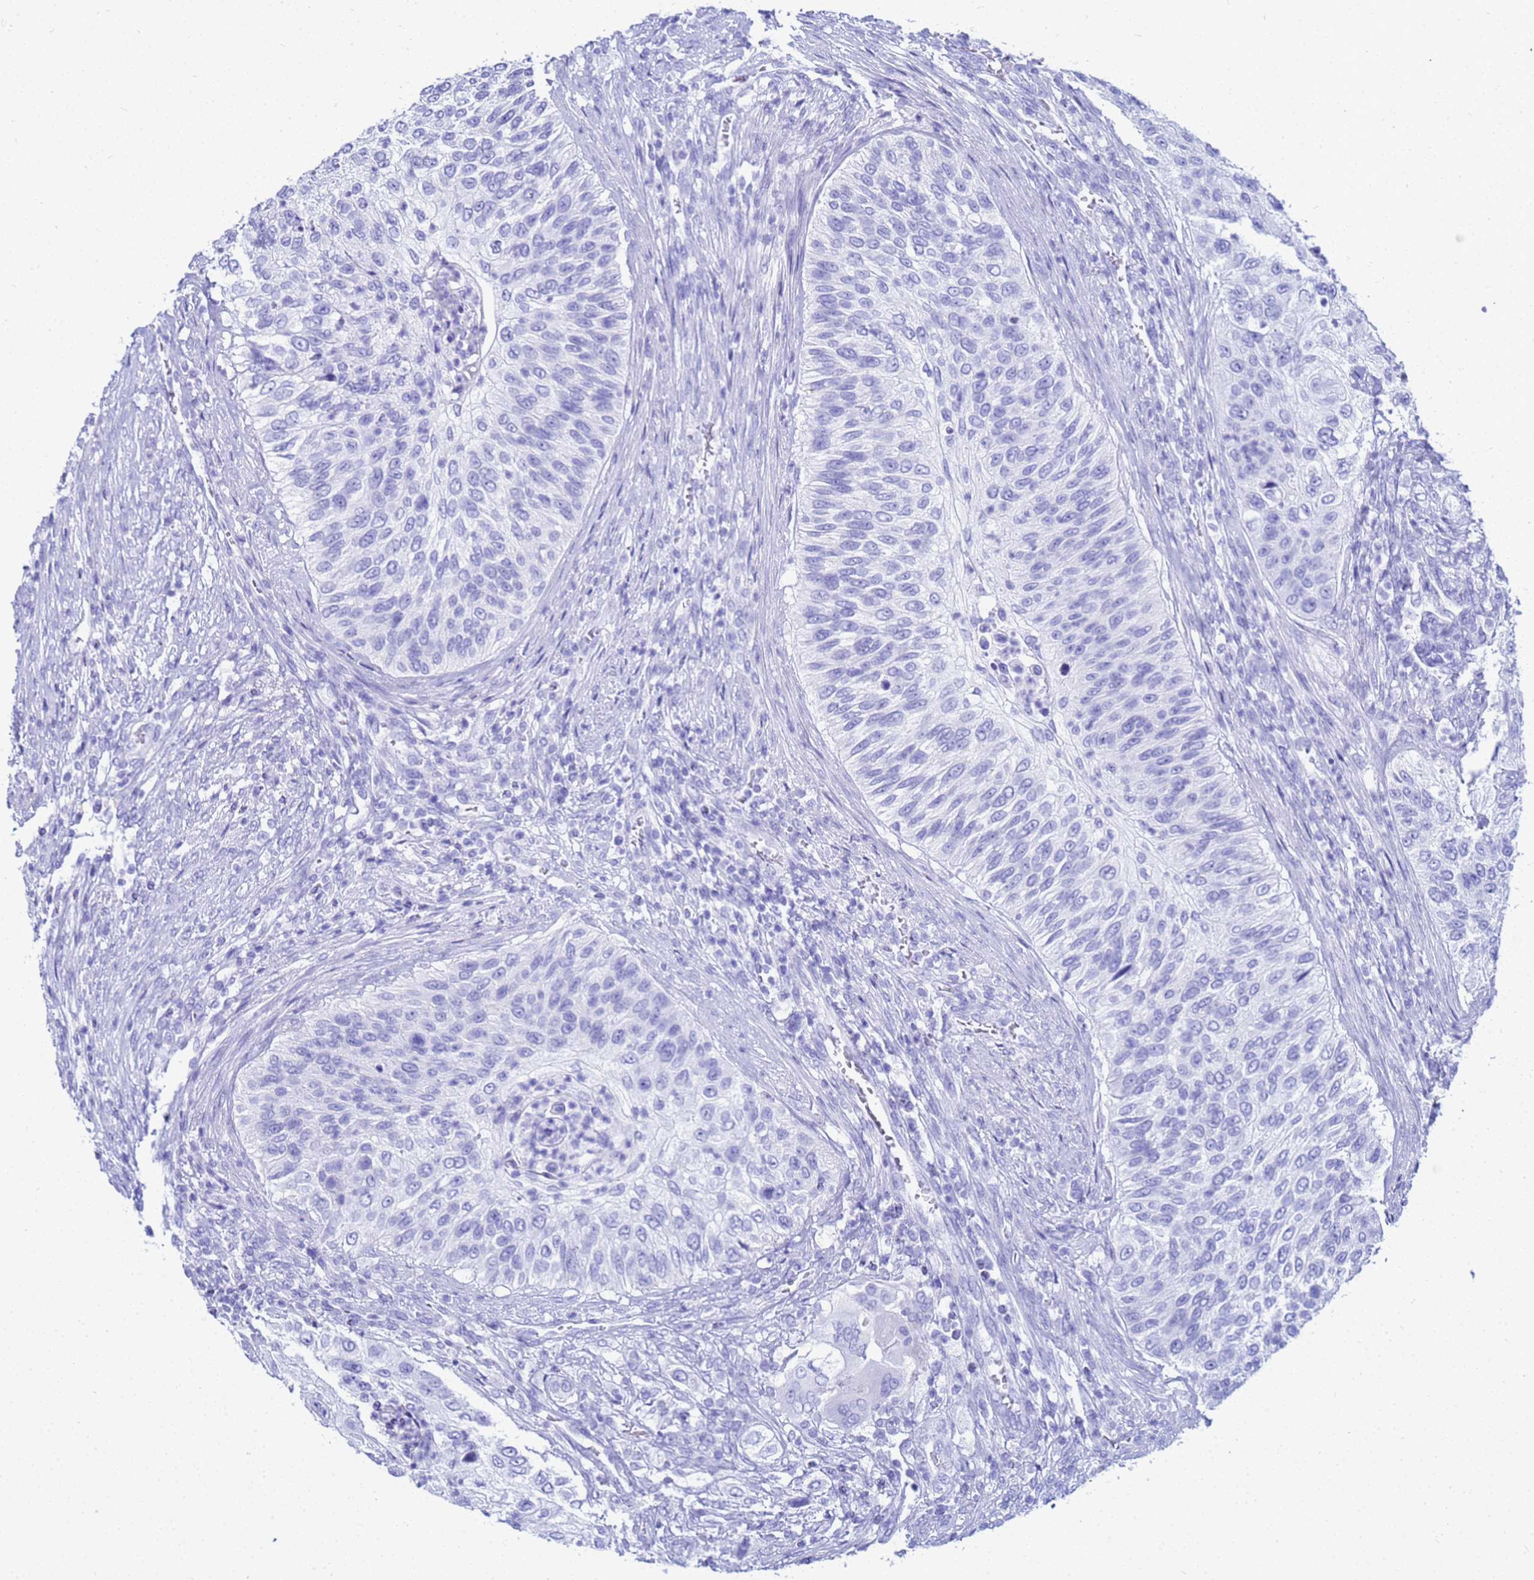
{"staining": {"intensity": "negative", "quantity": "none", "location": "none"}, "tissue": "urothelial cancer", "cell_type": "Tumor cells", "image_type": "cancer", "snomed": [{"axis": "morphology", "description": "Urothelial carcinoma, High grade"}, {"axis": "topography", "description": "Urinary bladder"}], "caption": "The photomicrograph shows no staining of tumor cells in high-grade urothelial carcinoma.", "gene": "CKB", "patient": {"sex": "female", "age": 60}}